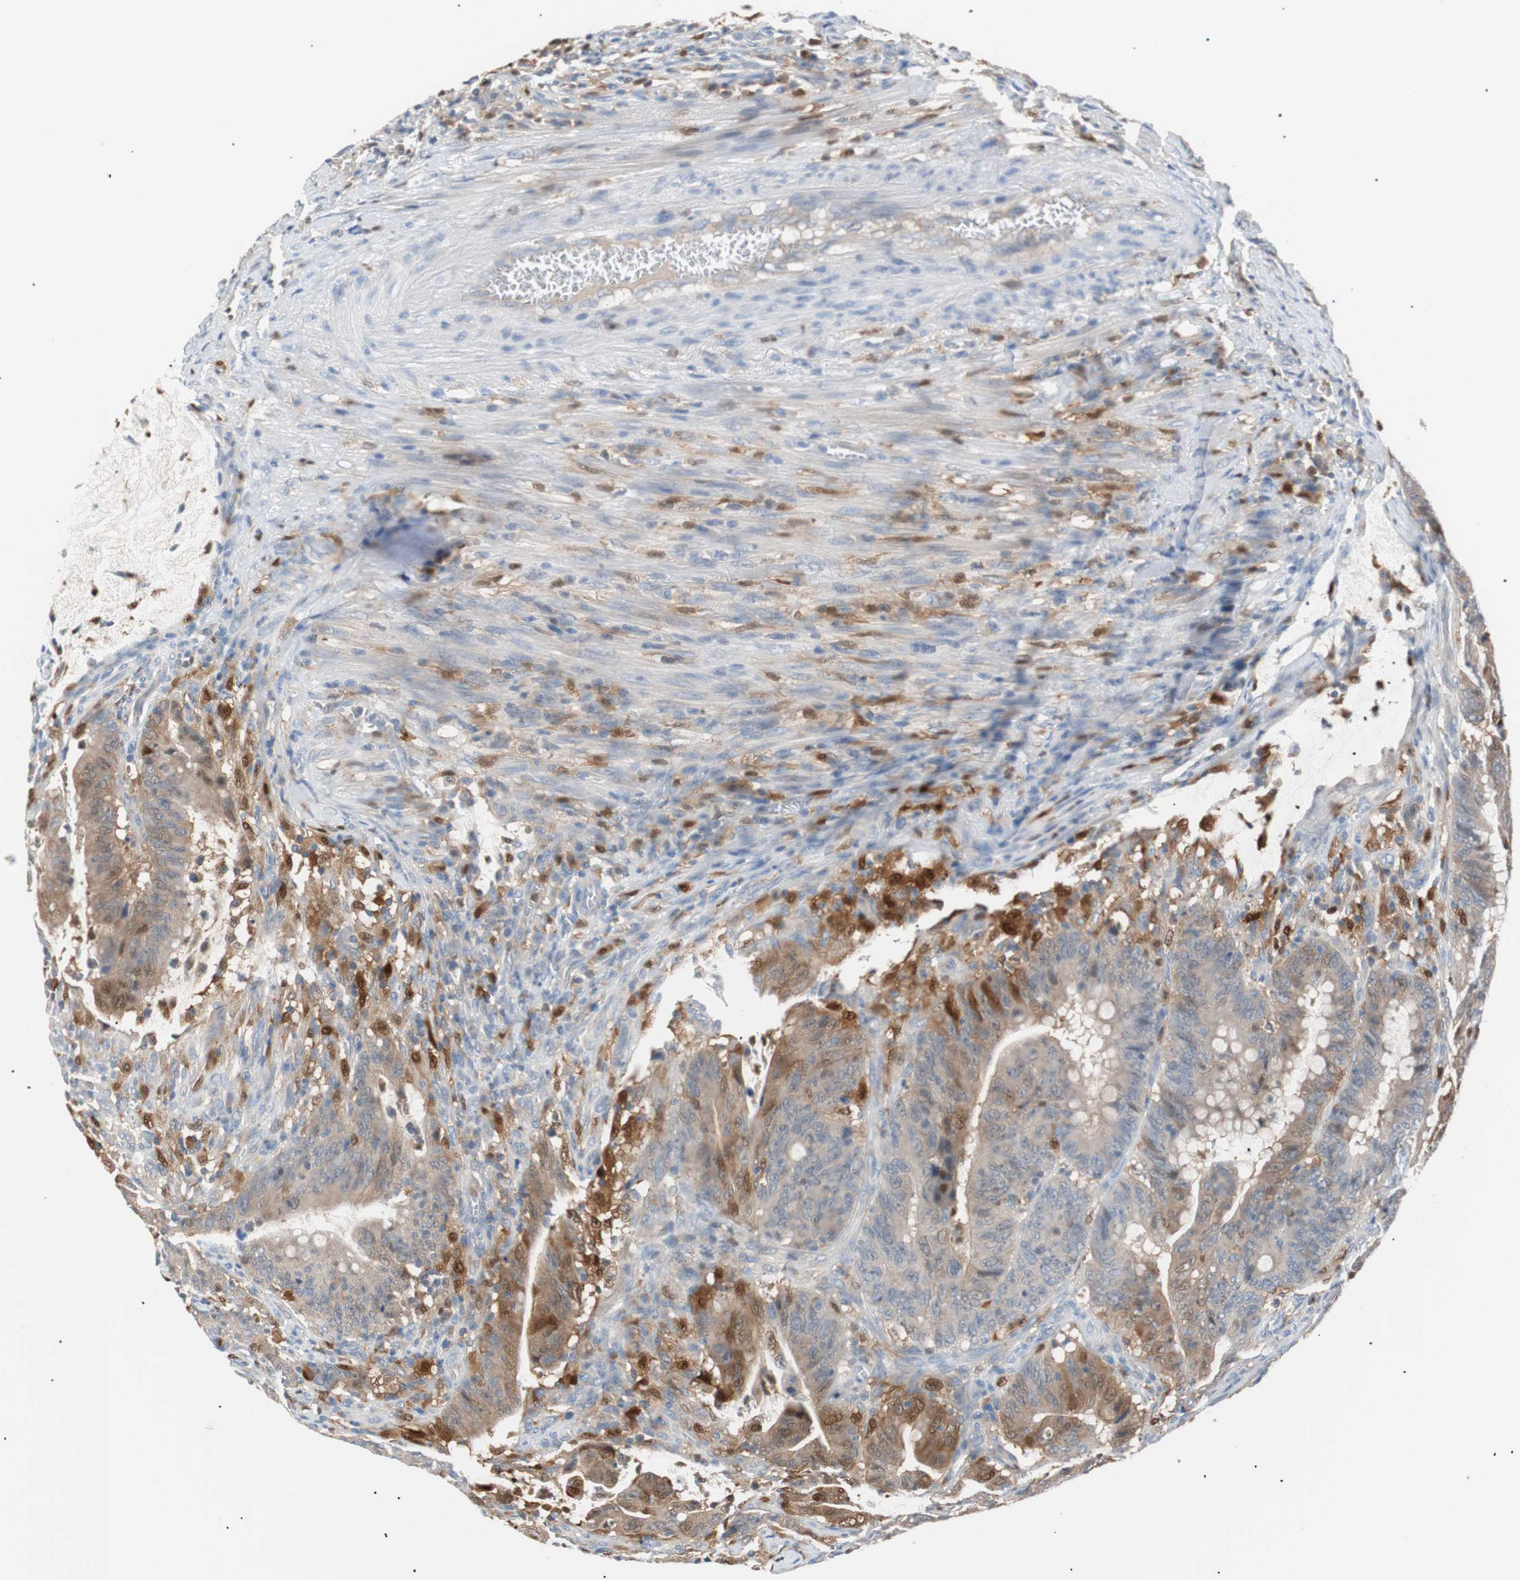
{"staining": {"intensity": "weak", "quantity": ">75%", "location": "cytoplasmic/membranous"}, "tissue": "colorectal cancer", "cell_type": "Tumor cells", "image_type": "cancer", "snomed": [{"axis": "morphology", "description": "Adenocarcinoma, NOS"}, {"axis": "topography", "description": "Colon"}], "caption": "A brown stain labels weak cytoplasmic/membranous positivity of a protein in human colorectal cancer tumor cells.", "gene": "IL18", "patient": {"sex": "male", "age": 45}}